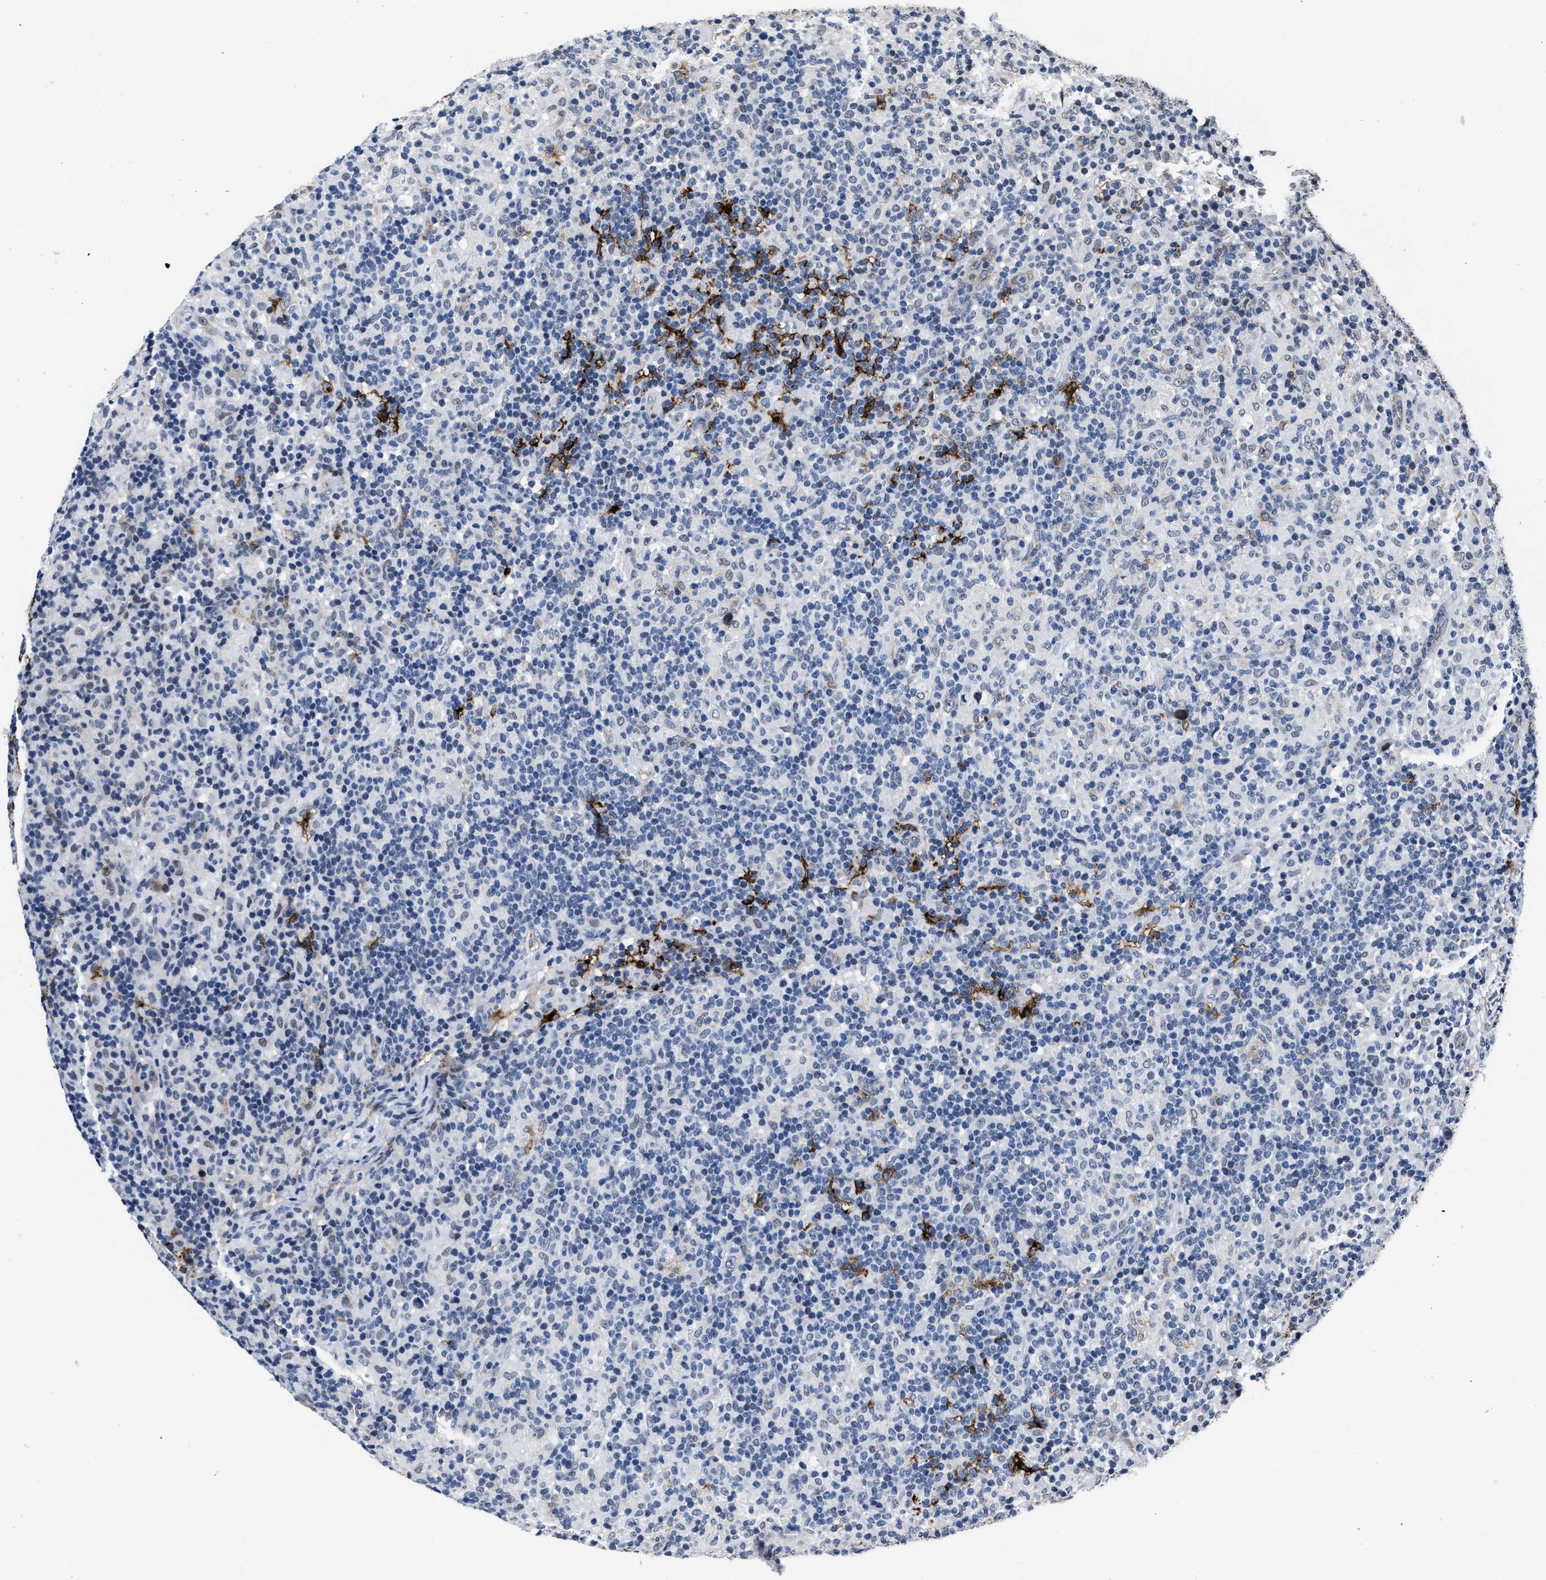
{"staining": {"intensity": "negative", "quantity": "none", "location": "none"}, "tissue": "lymphoma", "cell_type": "Tumor cells", "image_type": "cancer", "snomed": [{"axis": "morphology", "description": "Hodgkin's disease, NOS"}, {"axis": "topography", "description": "Lymph node"}], "caption": "IHC photomicrograph of neoplastic tissue: Hodgkin's disease stained with DAB (3,3'-diaminobenzidine) shows no significant protein expression in tumor cells. (DAB (3,3'-diaminobenzidine) IHC visualized using brightfield microscopy, high magnification).", "gene": "MARCKSL1", "patient": {"sex": "male", "age": 70}}